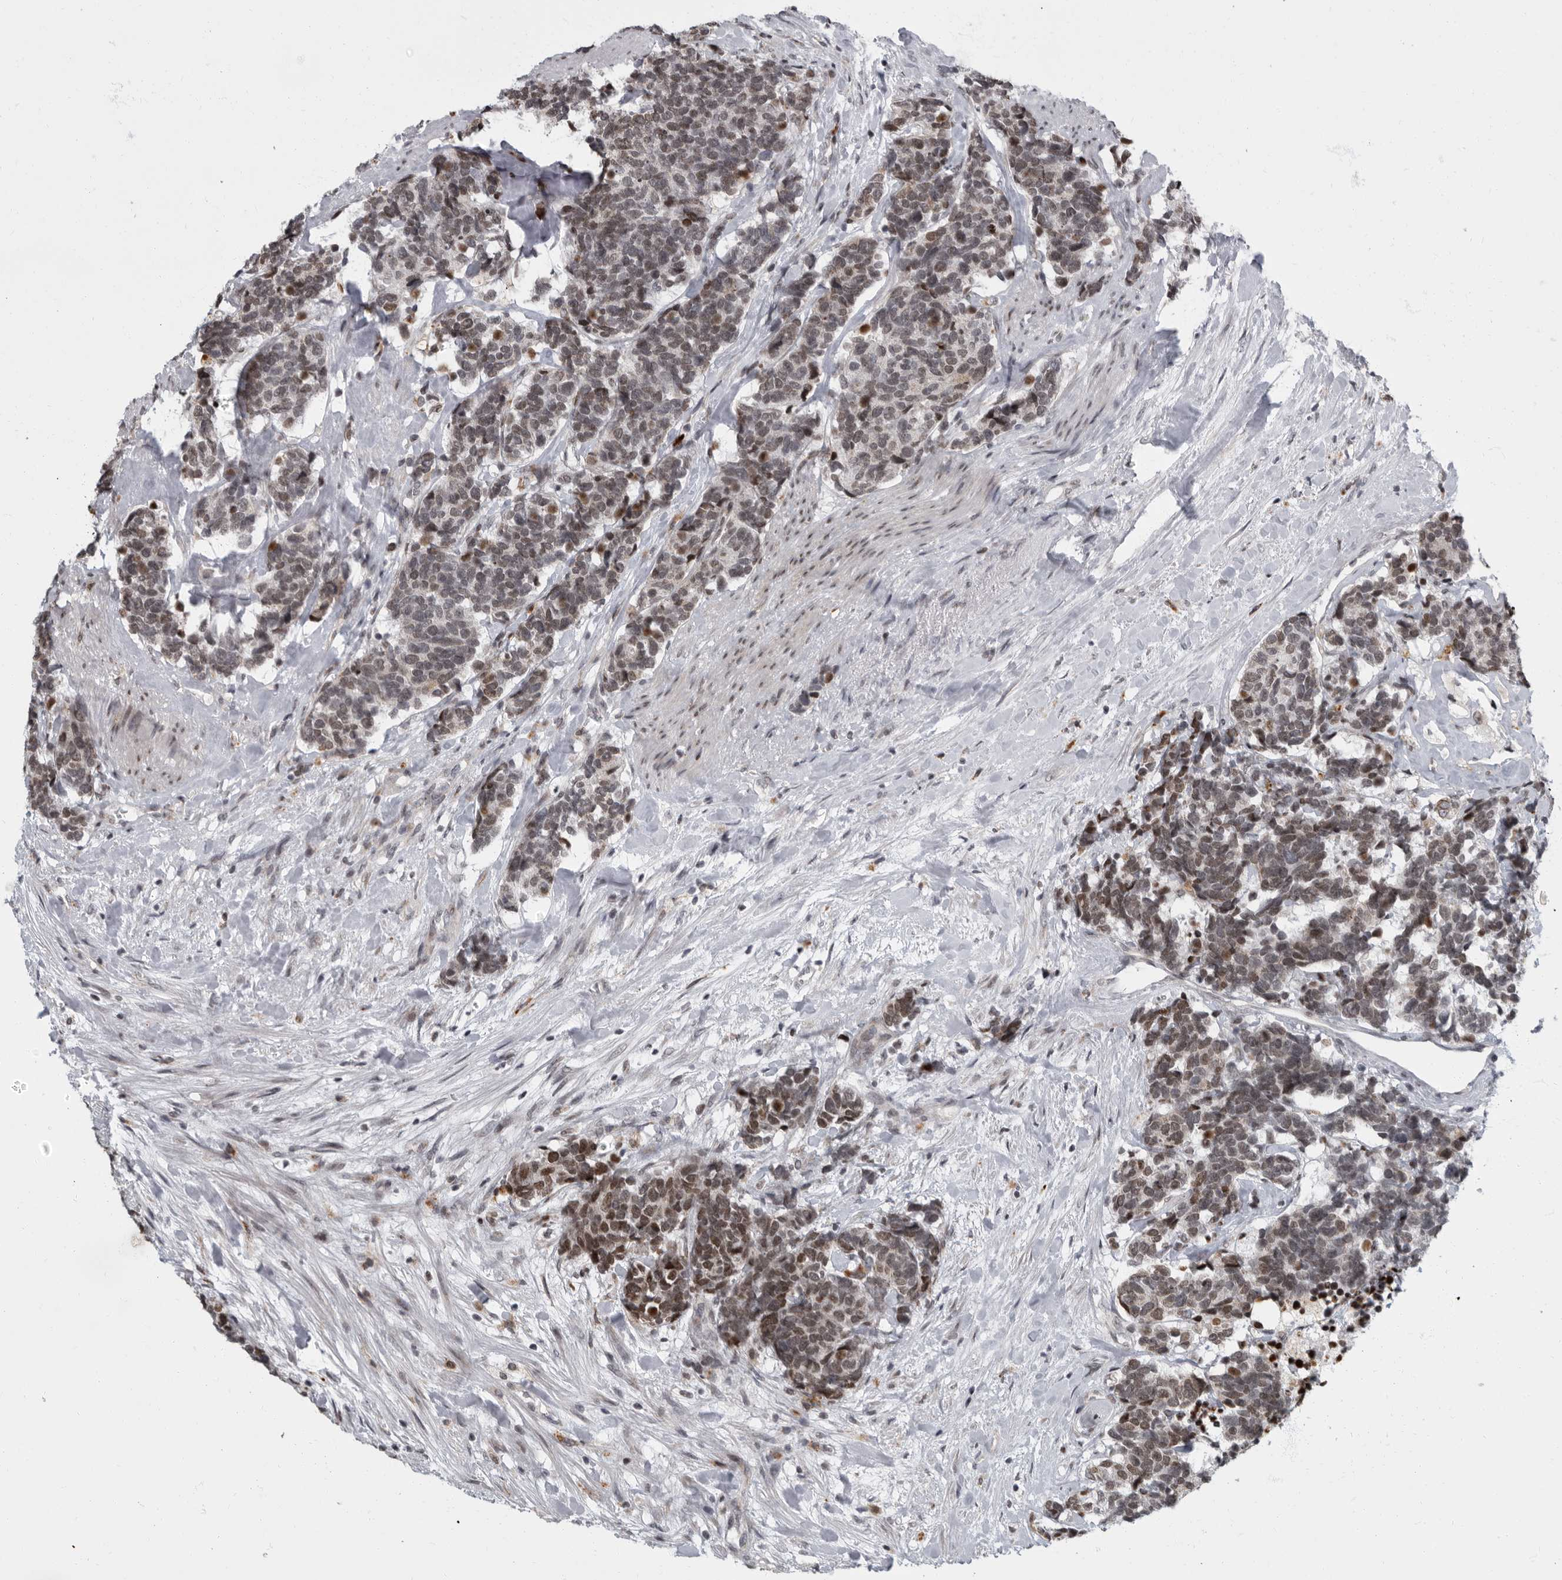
{"staining": {"intensity": "moderate", "quantity": ">75%", "location": "nuclear"}, "tissue": "carcinoid", "cell_type": "Tumor cells", "image_type": "cancer", "snomed": [{"axis": "morphology", "description": "Carcinoma, NOS"}, {"axis": "morphology", "description": "Carcinoid, malignant, NOS"}, {"axis": "topography", "description": "Urinary bladder"}], "caption": "A brown stain labels moderate nuclear expression of a protein in malignant carcinoid tumor cells.", "gene": "EVI5", "patient": {"sex": "male", "age": 57}}